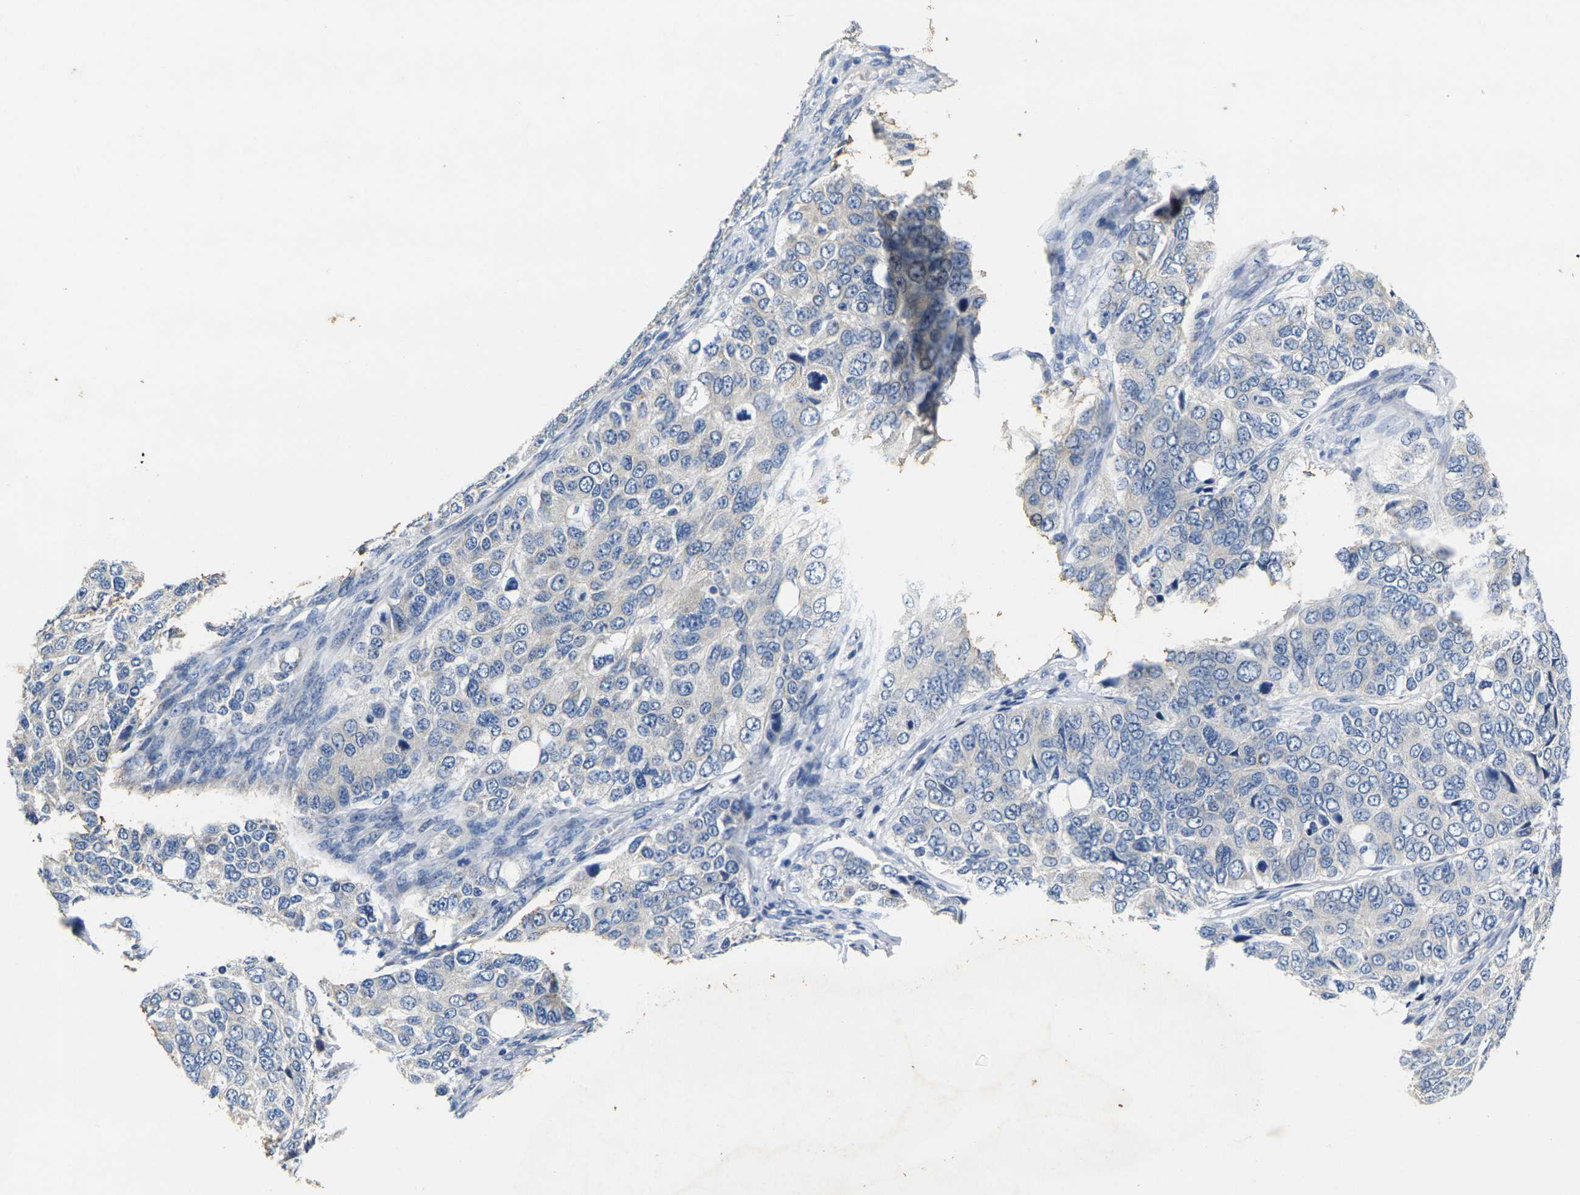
{"staining": {"intensity": "negative", "quantity": "none", "location": "none"}, "tissue": "ovarian cancer", "cell_type": "Tumor cells", "image_type": "cancer", "snomed": [{"axis": "morphology", "description": "Carcinoma, endometroid"}, {"axis": "topography", "description": "Ovary"}], "caption": "Tumor cells show no significant expression in ovarian cancer. Brightfield microscopy of IHC stained with DAB (3,3'-diaminobenzidine) (brown) and hematoxylin (blue), captured at high magnification.", "gene": "NOCT", "patient": {"sex": "female", "age": 51}}